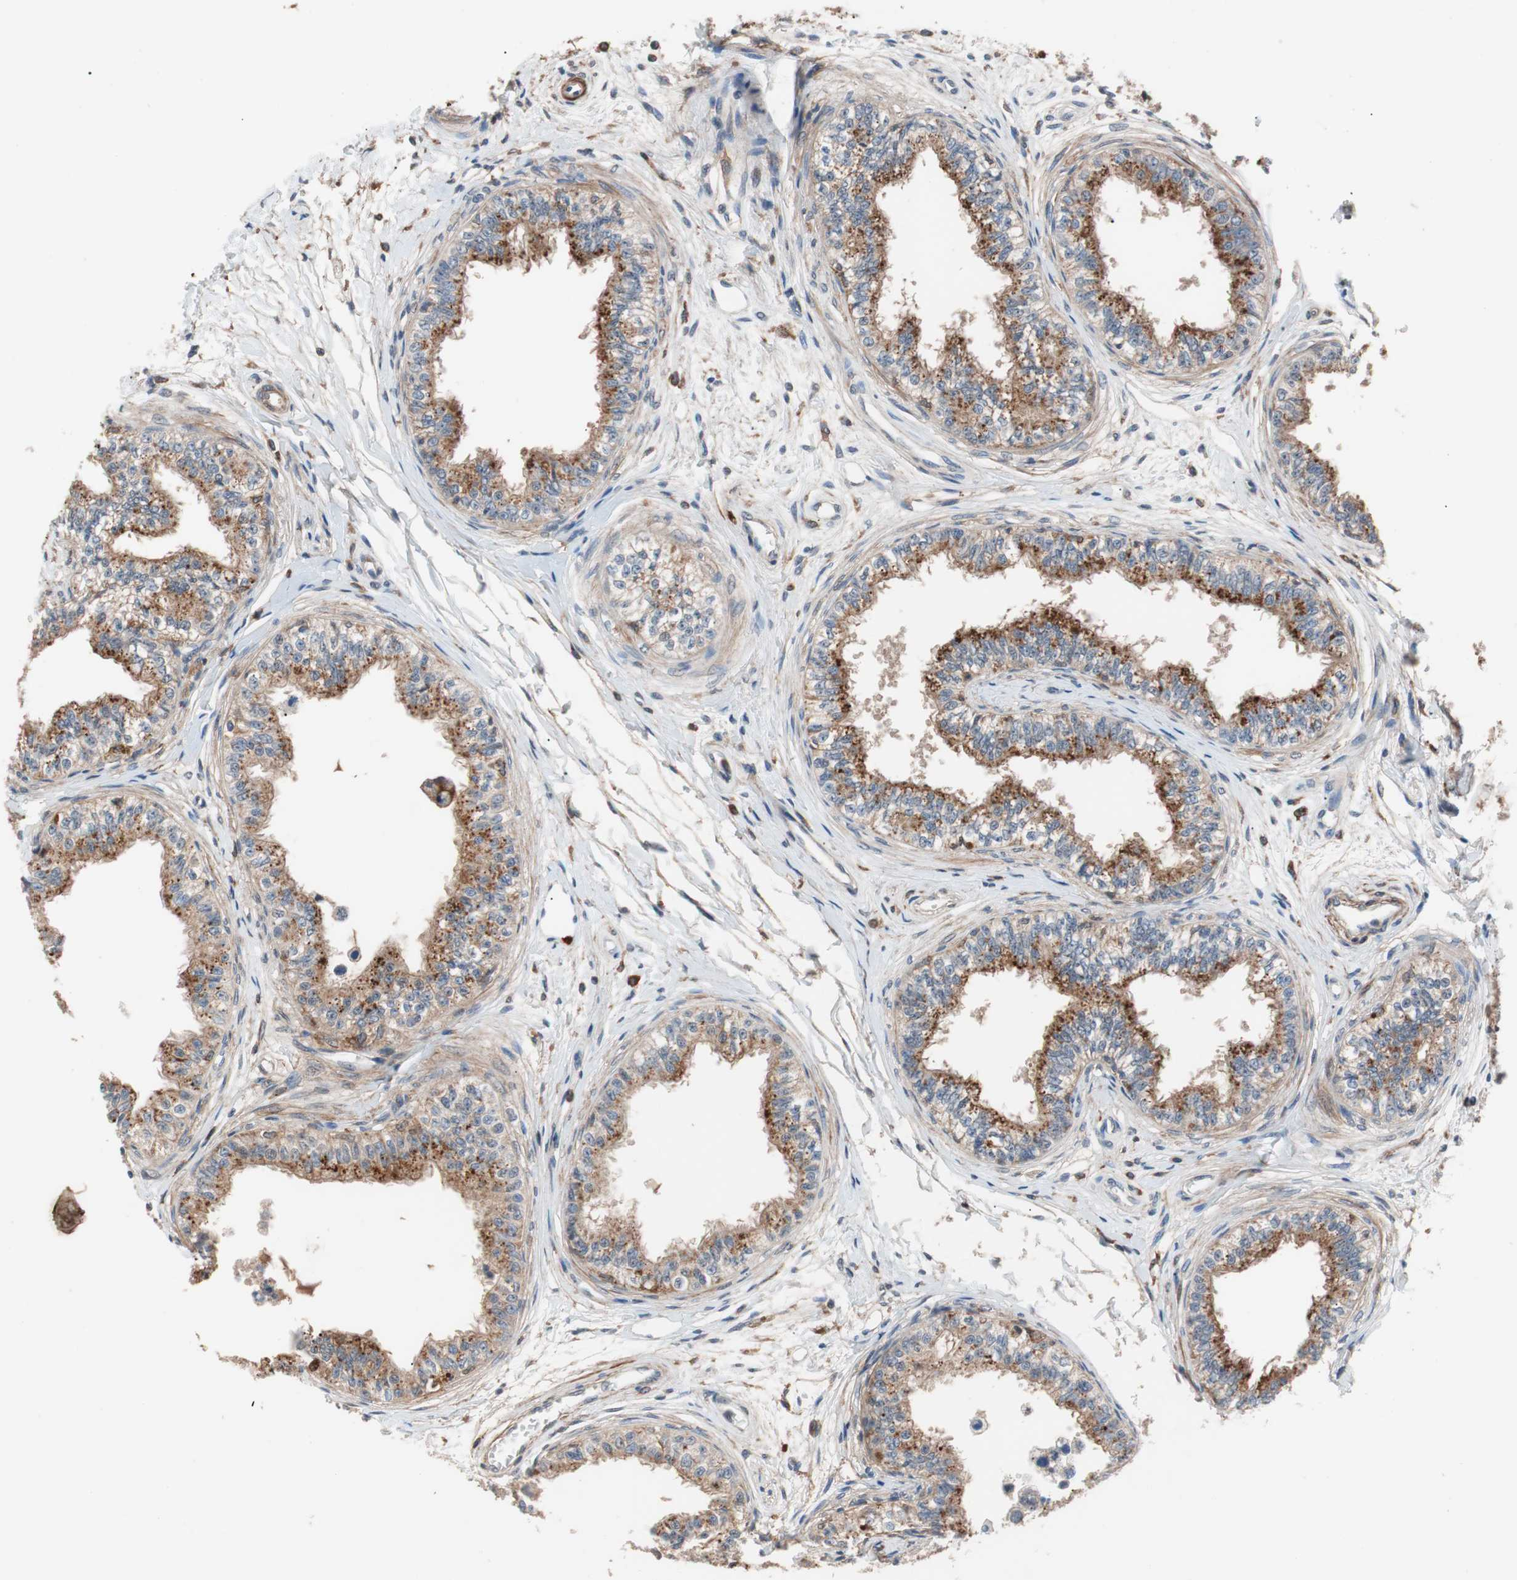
{"staining": {"intensity": "weak", "quantity": "25%-75%", "location": "cytoplasmic/membranous"}, "tissue": "epididymis", "cell_type": "Glandular cells", "image_type": "normal", "snomed": [{"axis": "morphology", "description": "Normal tissue, NOS"}, {"axis": "morphology", "description": "Adenocarcinoma, metastatic, NOS"}, {"axis": "topography", "description": "Testis"}, {"axis": "topography", "description": "Epididymis"}], "caption": "Protein analysis of unremarkable epididymis exhibits weak cytoplasmic/membranous positivity in about 25%-75% of glandular cells.", "gene": "LITAF", "patient": {"sex": "male", "age": 26}}